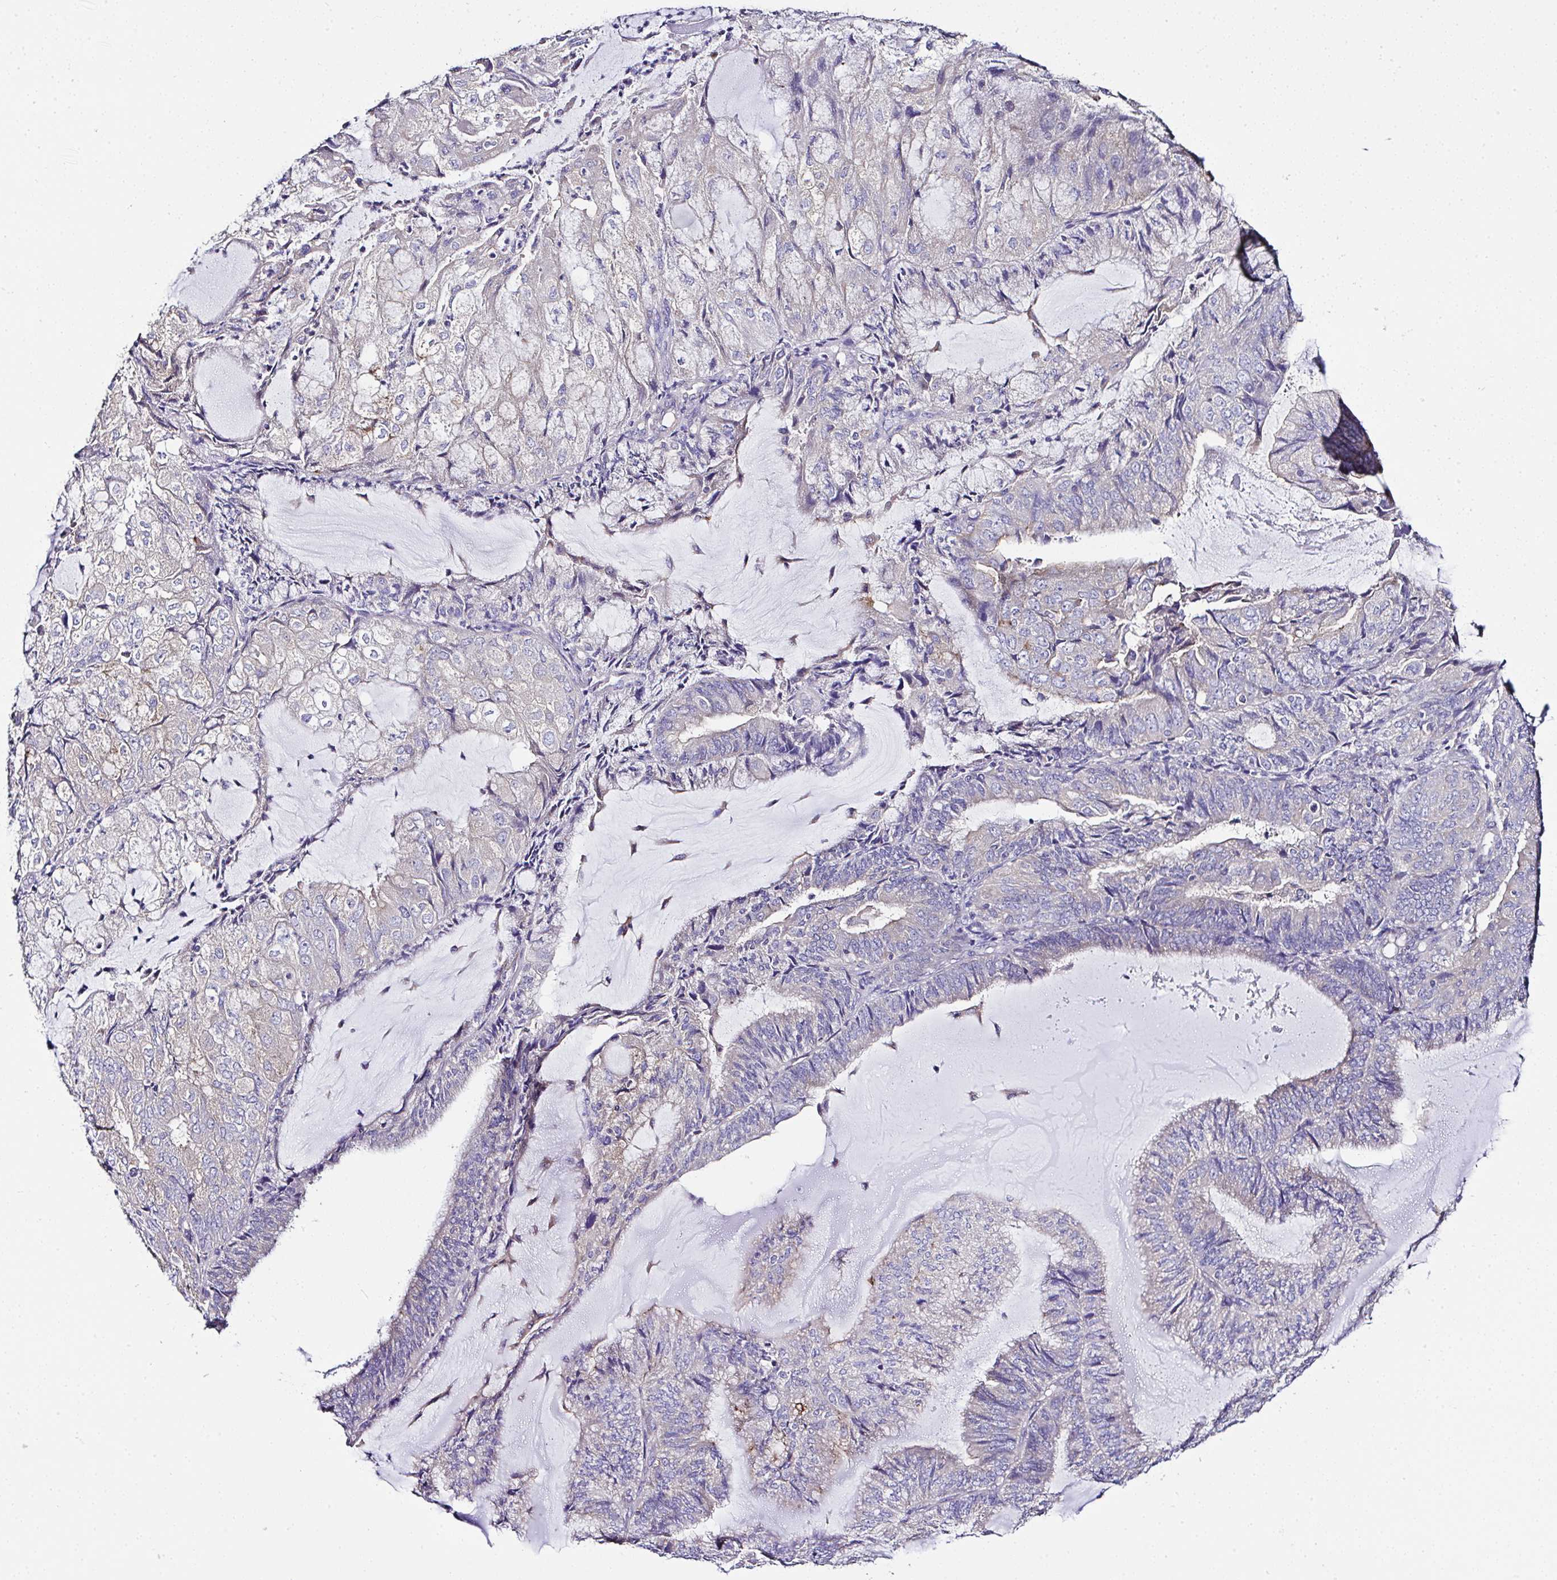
{"staining": {"intensity": "weak", "quantity": "<25%", "location": "cytoplasmic/membranous"}, "tissue": "endometrial cancer", "cell_type": "Tumor cells", "image_type": "cancer", "snomed": [{"axis": "morphology", "description": "Adenocarcinoma, NOS"}, {"axis": "topography", "description": "Endometrium"}], "caption": "Immunohistochemistry (IHC) micrograph of human endometrial cancer (adenocarcinoma) stained for a protein (brown), which shows no staining in tumor cells.", "gene": "OR4P4", "patient": {"sex": "female", "age": 81}}